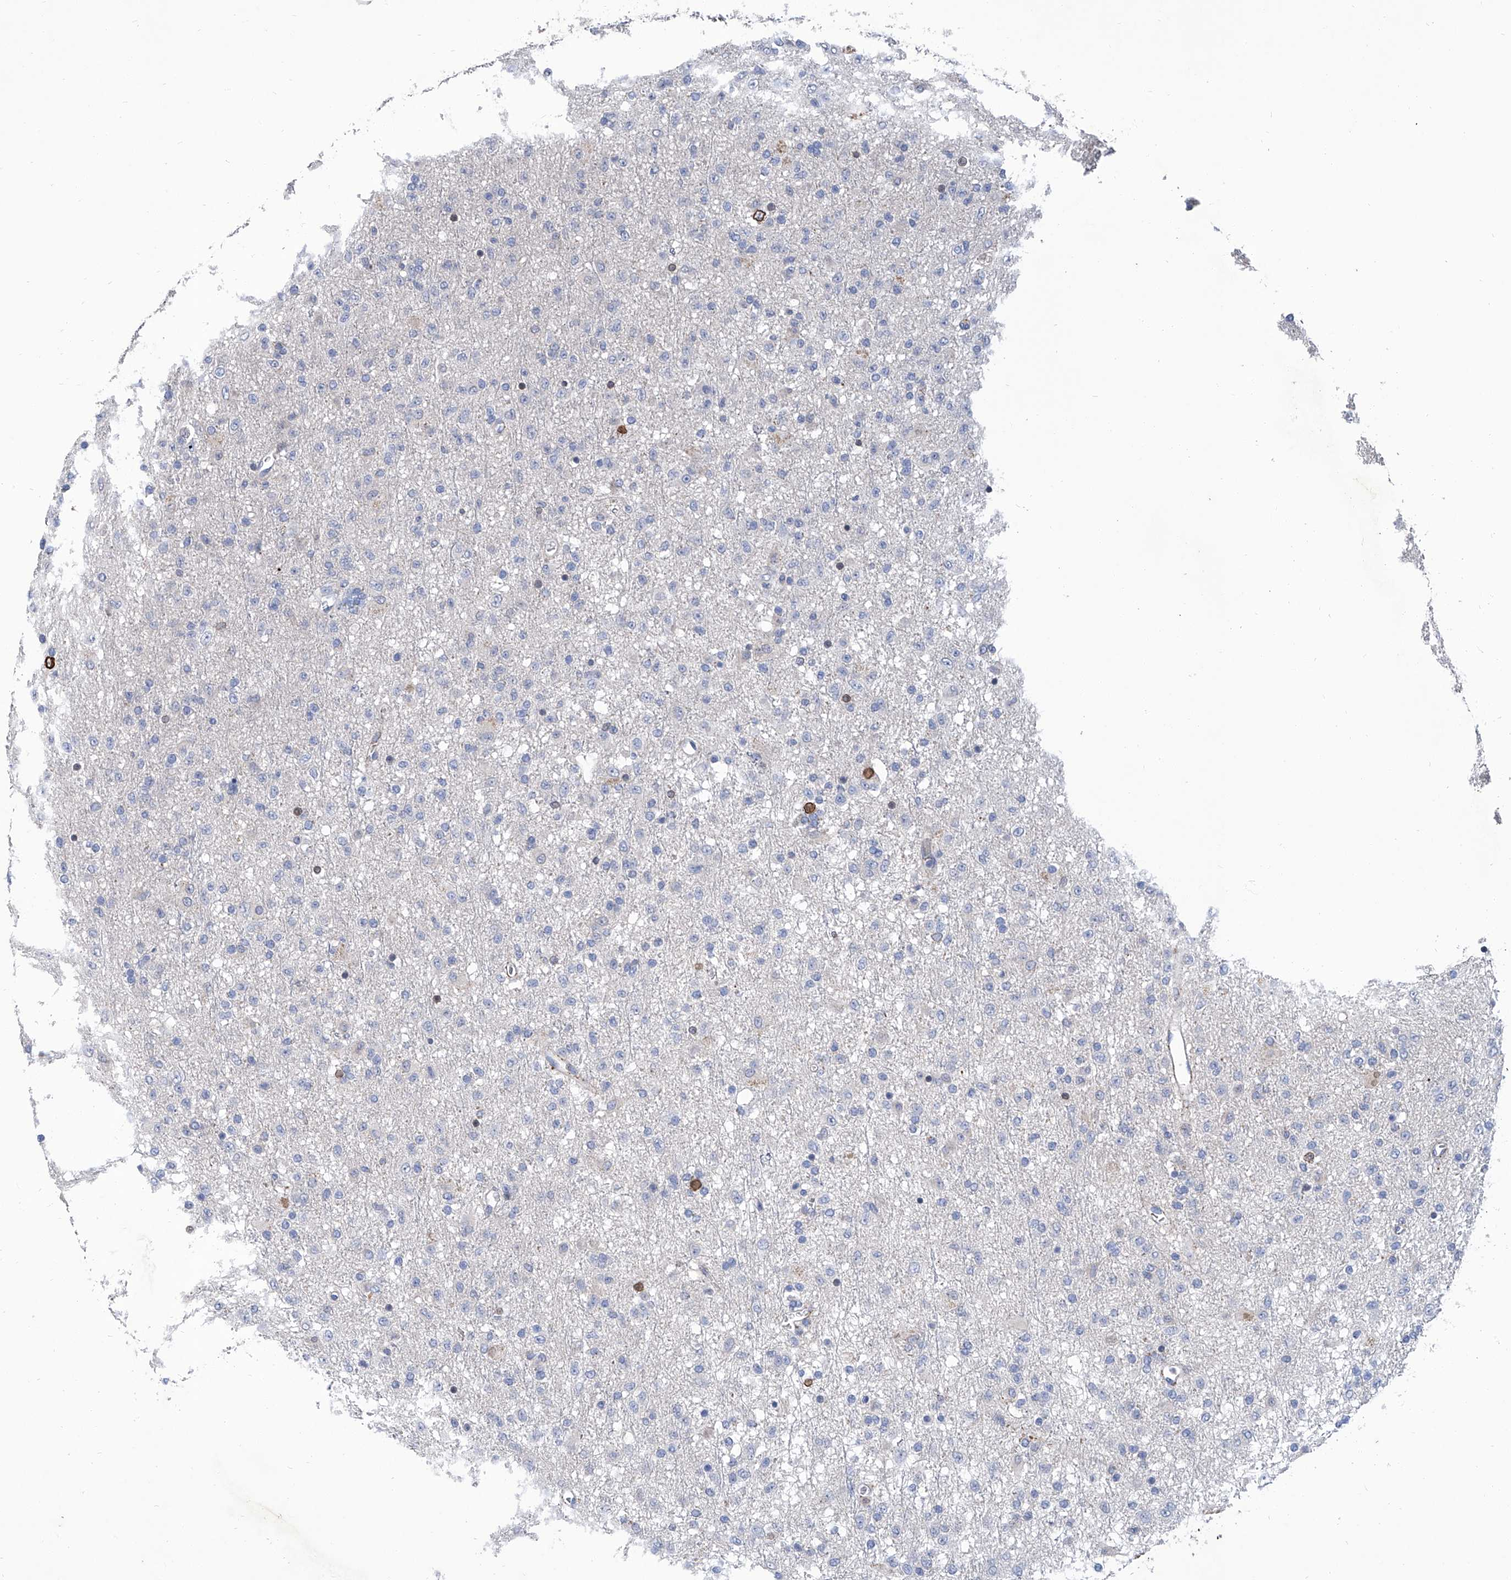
{"staining": {"intensity": "negative", "quantity": "none", "location": "none"}, "tissue": "glioma", "cell_type": "Tumor cells", "image_type": "cancer", "snomed": [{"axis": "morphology", "description": "Glioma, malignant, Low grade"}, {"axis": "topography", "description": "Brain"}], "caption": "The immunohistochemistry photomicrograph has no significant expression in tumor cells of malignant low-grade glioma tissue. (Immunohistochemistry, brightfield microscopy, high magnification).", "gene": "GPT", "patient": {"sex": "male", "age": 65}}